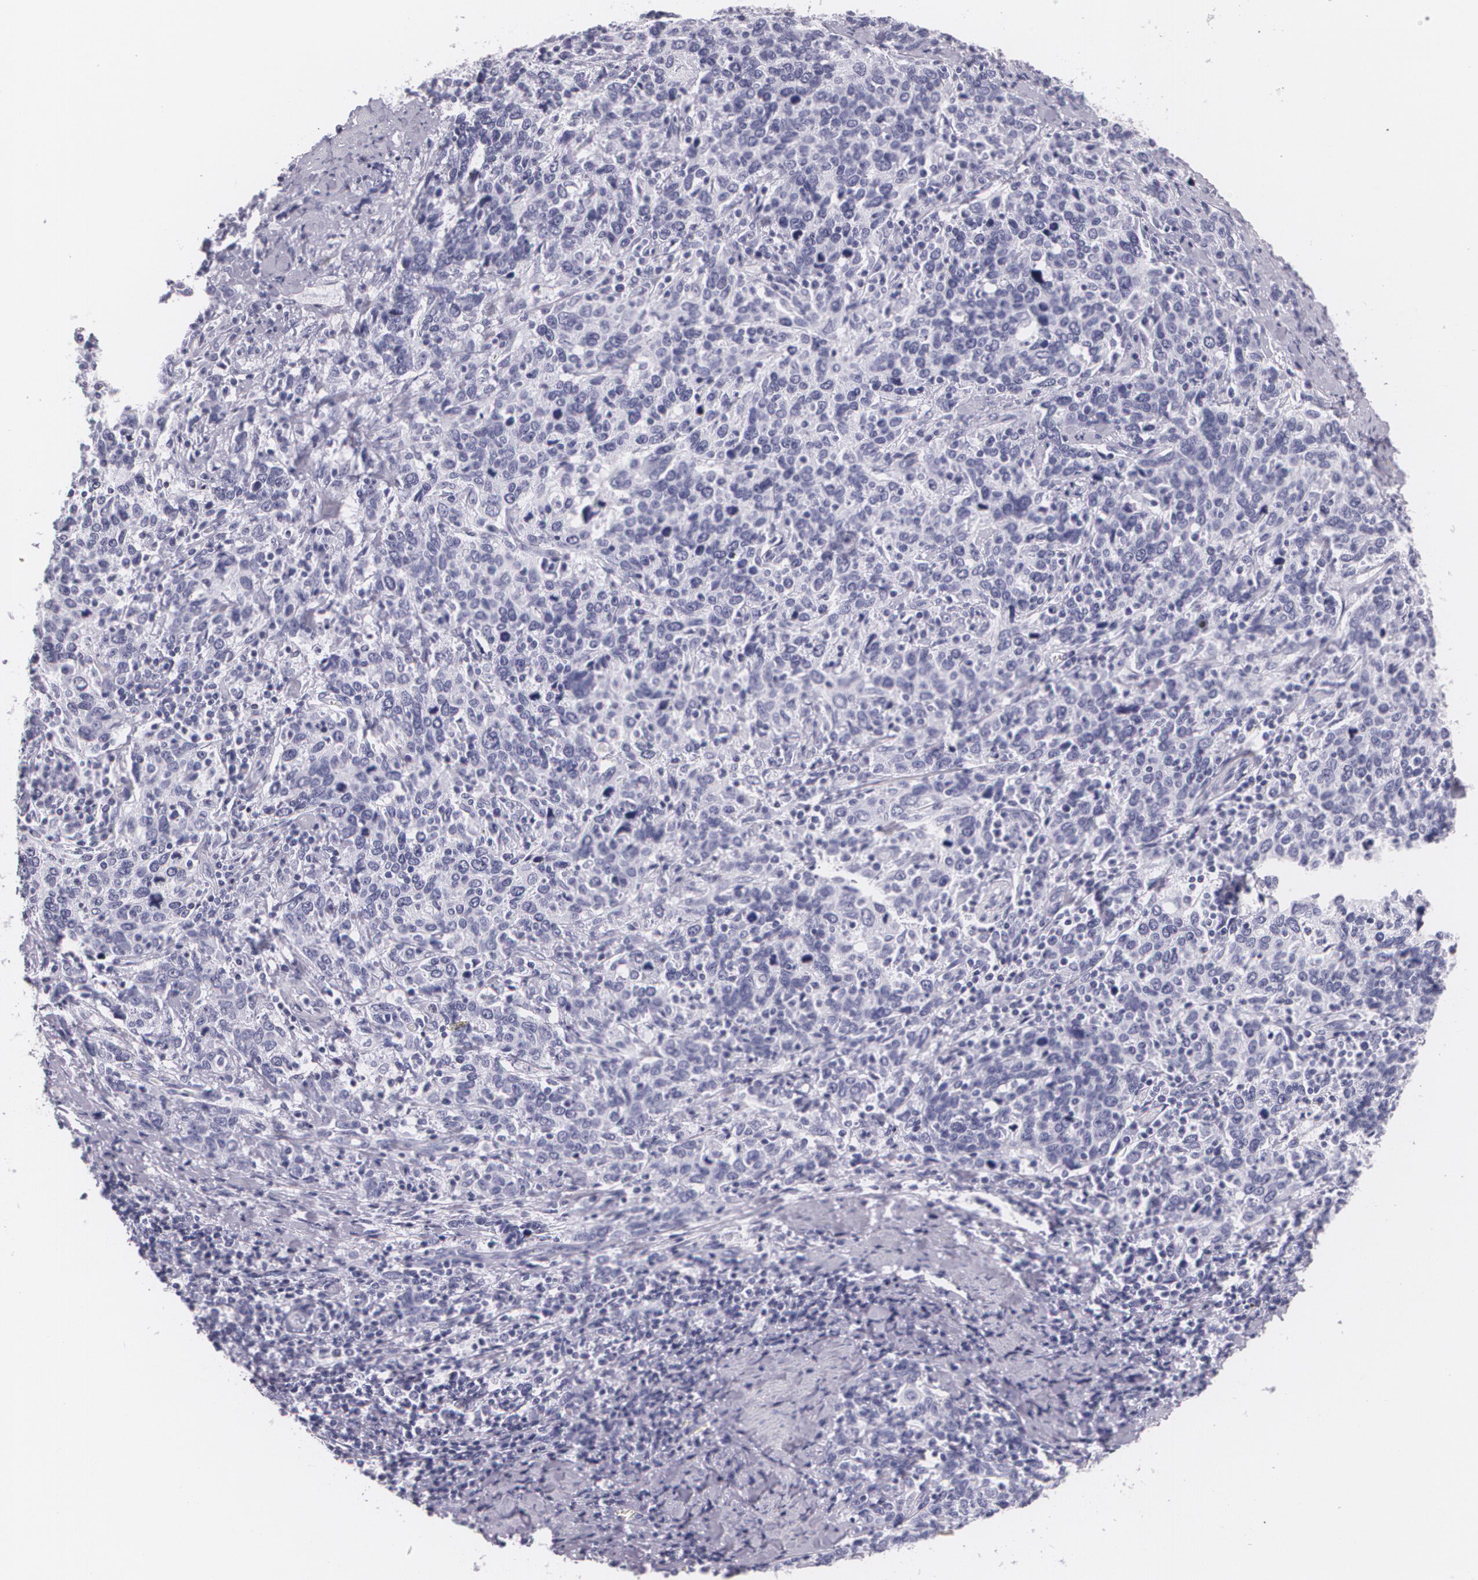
{"staining": {"intensity": "negative", "quantity": "none", "location": "none"}, "tissue": "cervical cancer", "cell_type": "Tumor cells", "image_type": "cancer", "snomed": [{"axis": "morphology", "description": "Squamous cell carcinoma, NOS"}, {"axis": "topography", "description": "Cervix"}], "caption": "Tumor cells are negative for protein expression in human cervical squamous cell carcinoma.", "gene": "DLG4", "patient": {"sex": "female", "age": 41}}